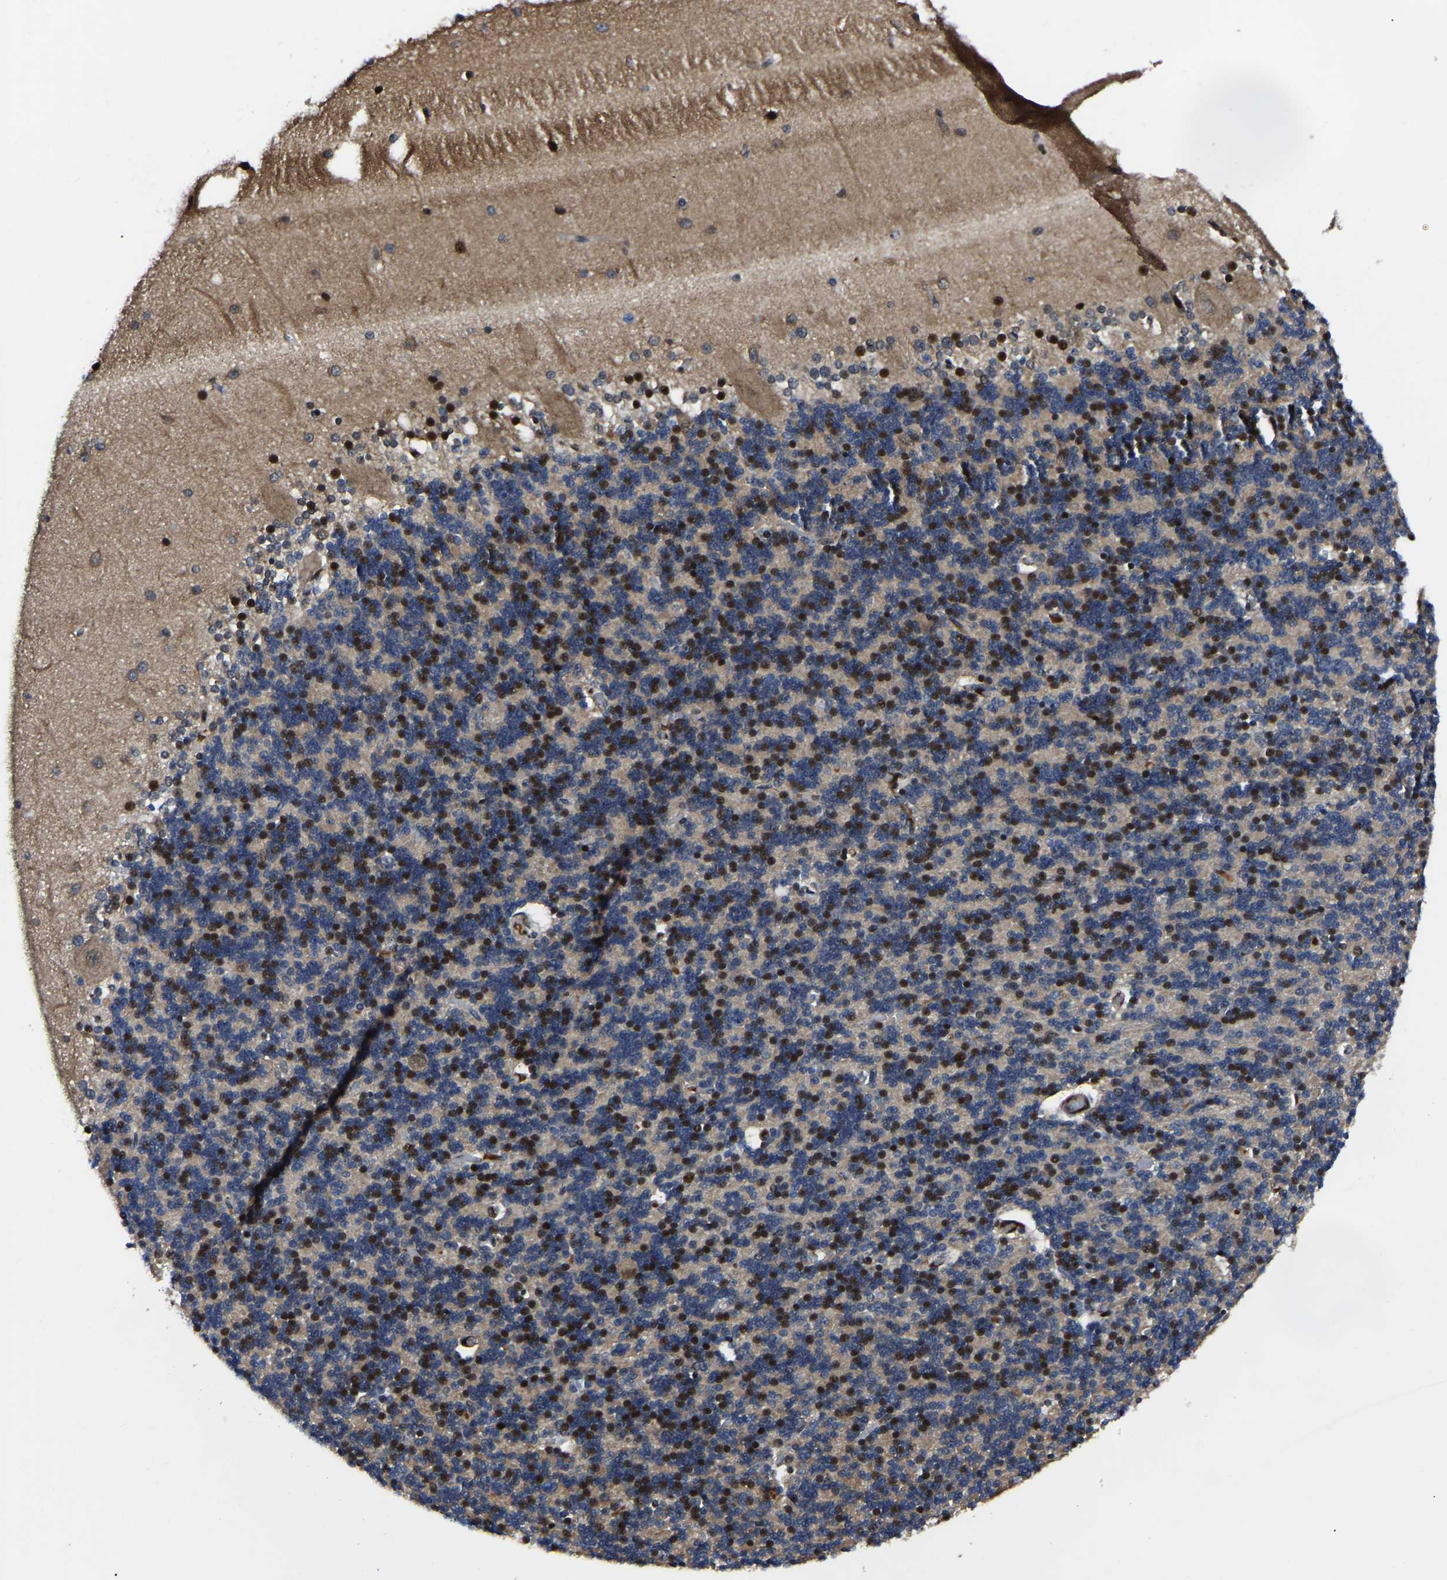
{"staining": {"intensity": "strong", "quantity": "25%-75%", "location": "nuclear"}, "tissue": "cerebellum", "cell_type": "Cells in granular layer", "image_type": "normal", "snomed": [{"axis": "morphology", "description": "Normal tissue, NOS"}, {"axis": "topography", "description": "Cerebellum"}], "caption": "A high amount of strong nuclear expression is present in approximately 25%-75% of cells in granular layer in unremarkable cerebellum. The staining was performed using DAB (3,3'-diaminobenzidine), with brown indicating positive protein expression. Nuclei are stained blue with hematoxylin.", "gene": "TRIM35", "patient": {"sex": "female", "age": 54}}